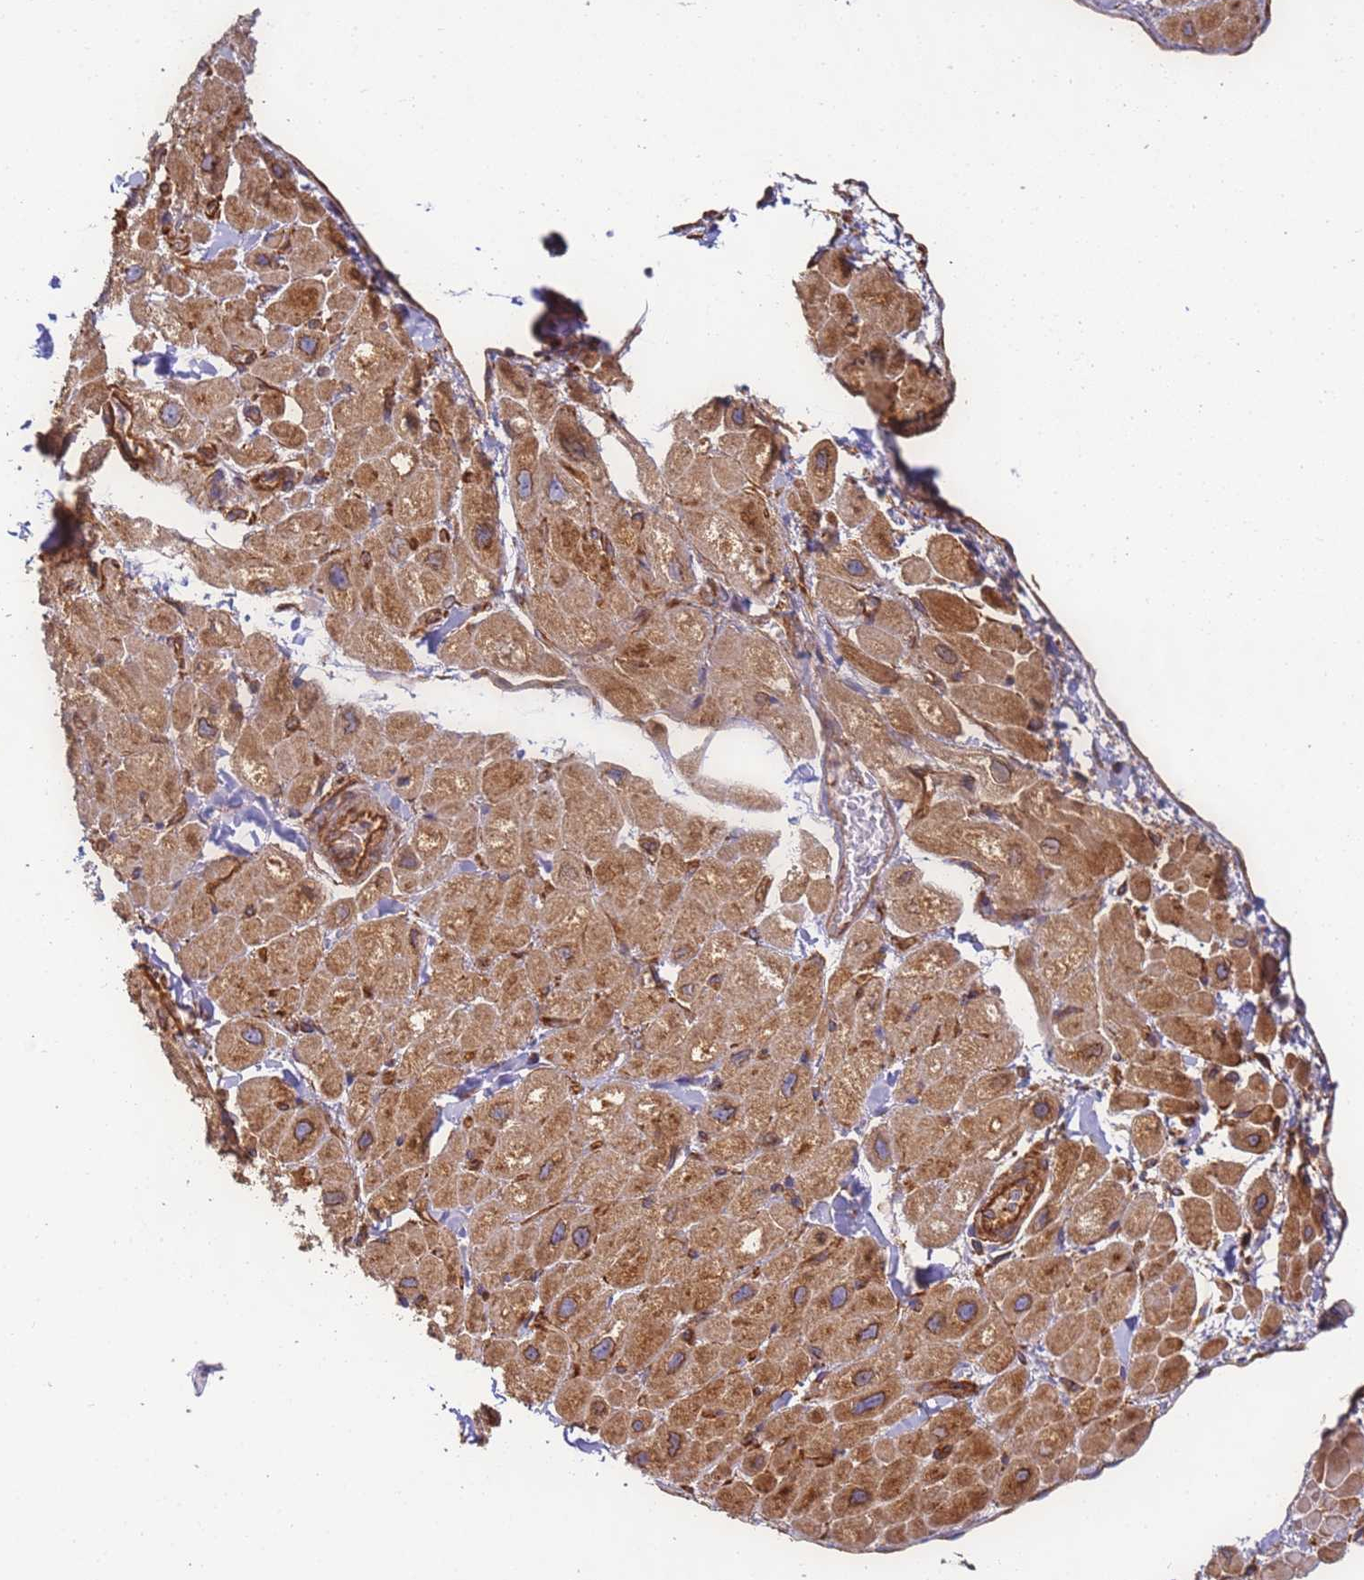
{"staining": {"intensity": "moderate", "quantity": "25%-75%", "location": "cytoplasmic/membranous"}, "tissue": "heart muscle", "cell_type": "Cardiomyocytes", "image_type": "normal", "snomed": [{"axis": "morphology", "description": "Normal tissue, NOS"}, {"axis": "topography", "description": "Heart"}], "caption": "A high-resolution image shows immunohistochemistry (IHC) staining of benign heart muscle, which displays moderate cytoplasmic/membranous staining in about 25%-75% of cardiomyocytes.", "gene": "DYNC1I2", "patient": {"sex": "male", "age": 65}}